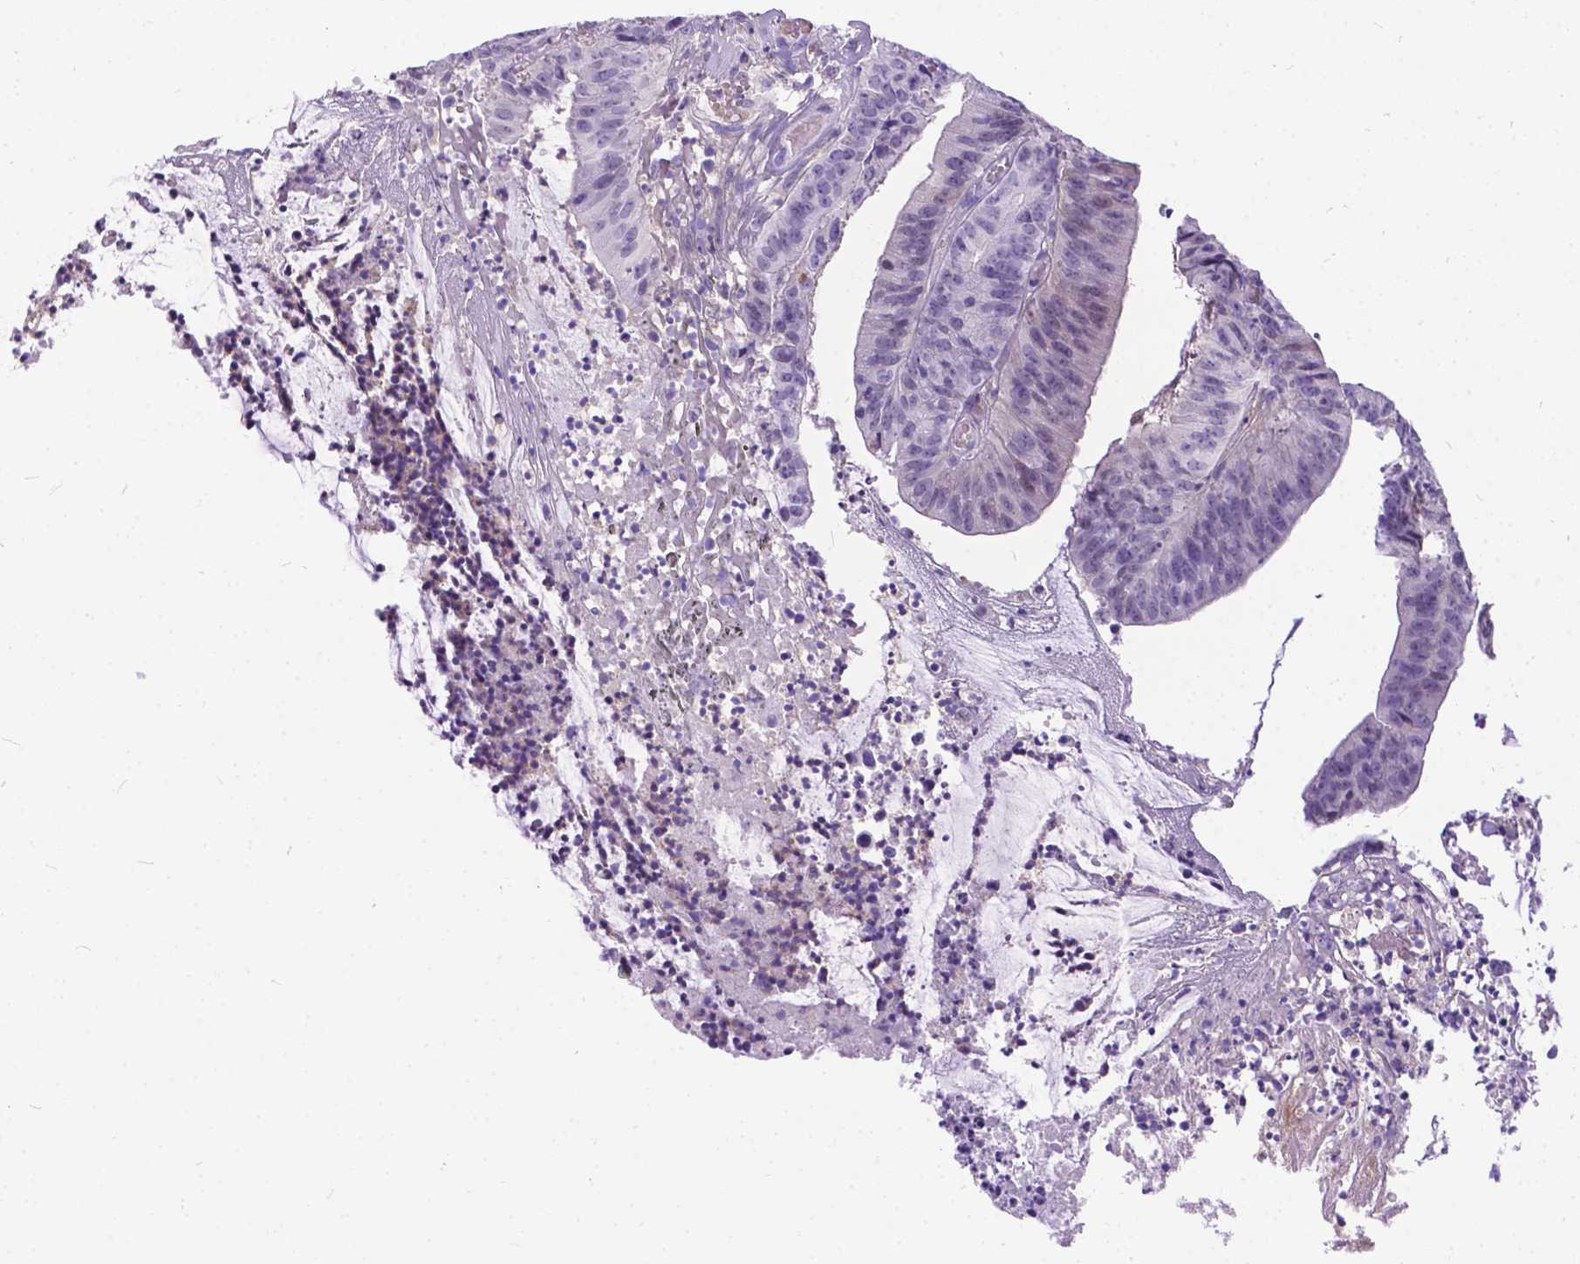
{"staining": {"intensity": "weak", "quantity": "<25%", "location": "cytoplasmic/membranous,nuclear"}, "tissue": "colorectal cancer", "cell_type": "Tumor cells", "image_type": "cancer", "snomed": [{"axis": "morphology", "description": "Adenocarcinoma, NOS"}, {"axis": "topography", "description": "Colon"}], "caption": "Tumor cells are negative for protein expression in human colorectal adenocarcinoma.", "gene": "TMEM169", "patient": {"sex": "female", "age": 78}}